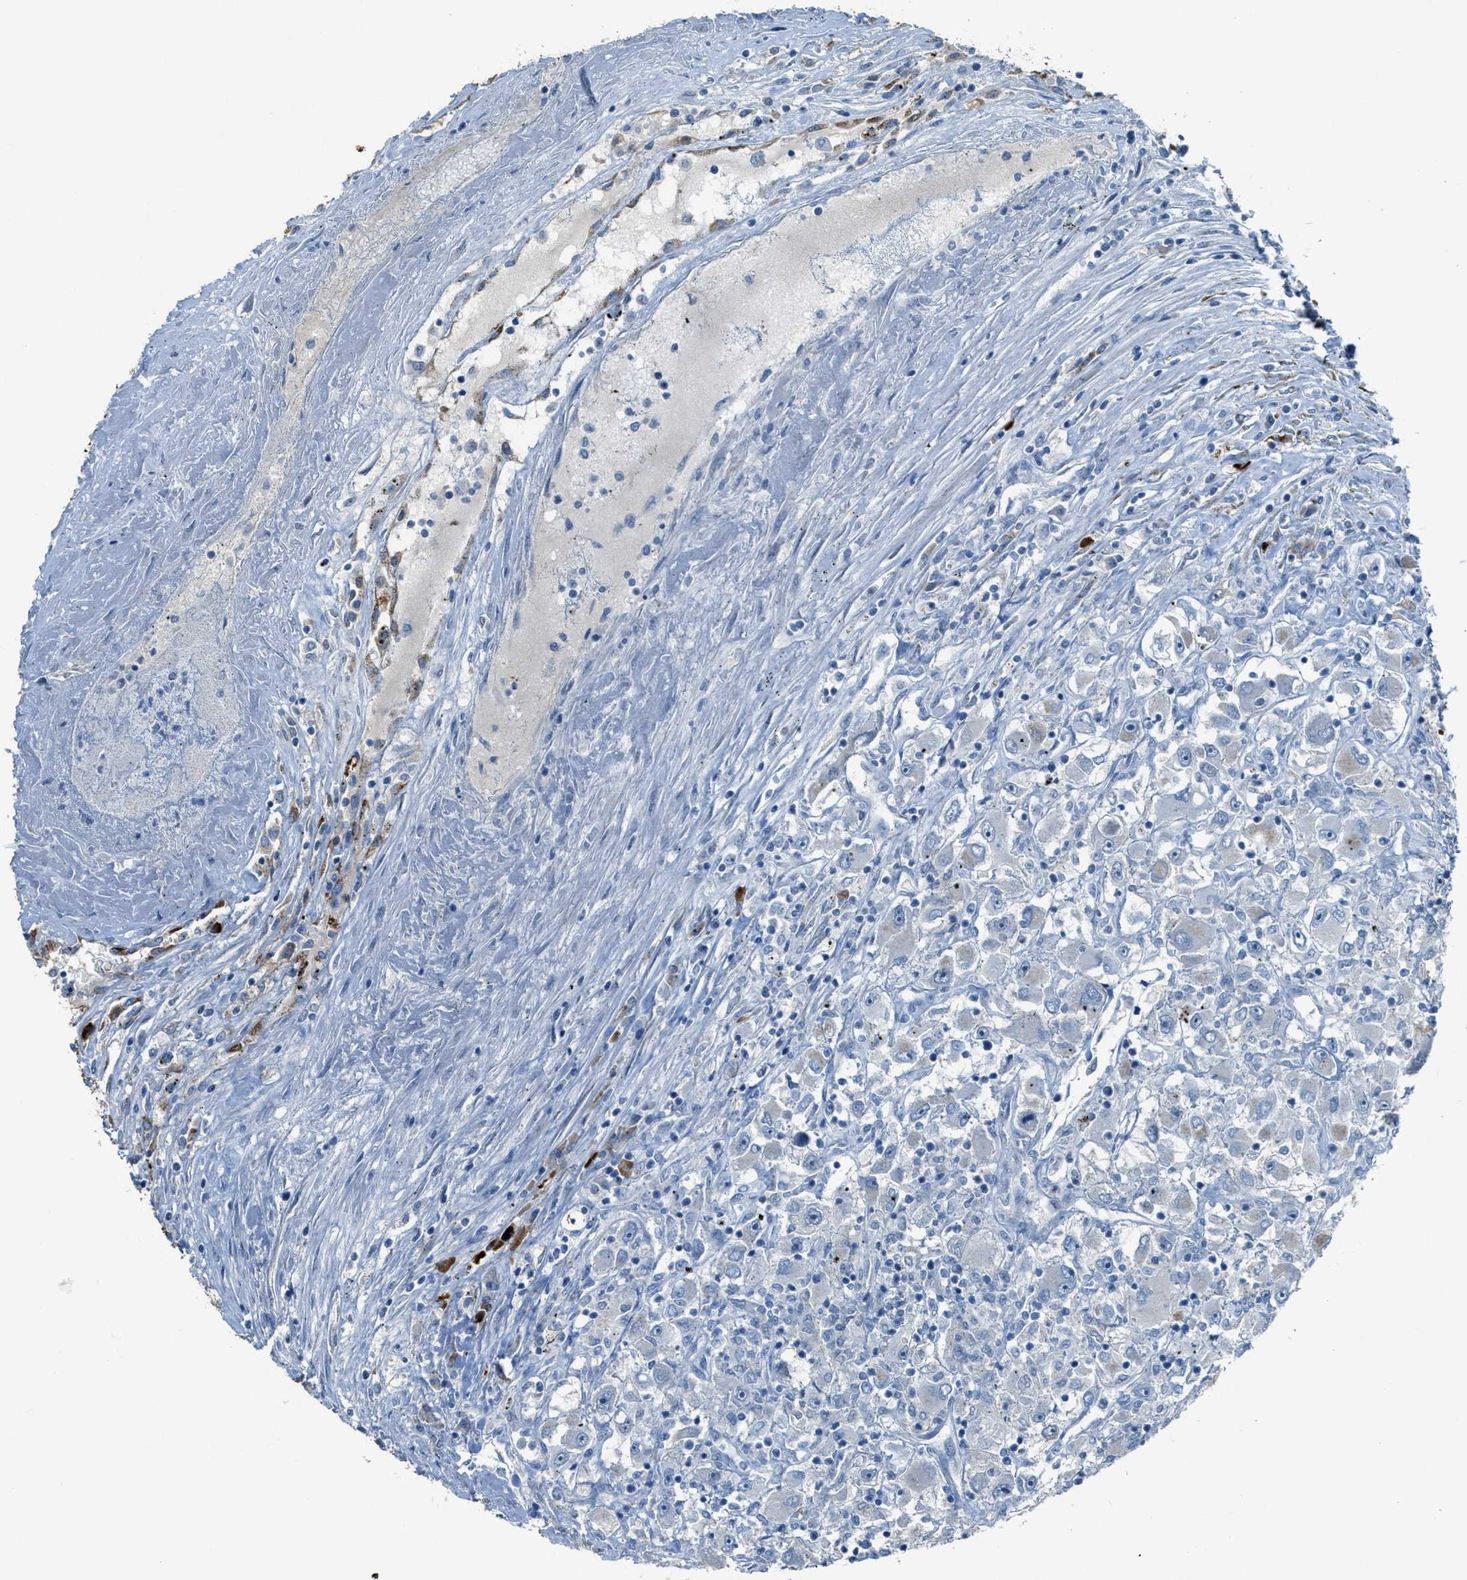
{"staining": {"intensity": "negative", "quantity": "none", "location": "none"}, "tissue": "renal cancer", "cell_type": "Tumor cells", "image_type": "cancer", "snomed": [{"axis": "morphology", "description": "Adenocarcinoma, NOS"}, {"axis": "topography", "description": "Kidney"}], "caption": "This is a photomicrograph of IHC staining of adenocarcinoma (renal), which shows no positivity in tumor cells.", "gene": "CDON", "patient": {"sex": "female", "age": 52}}